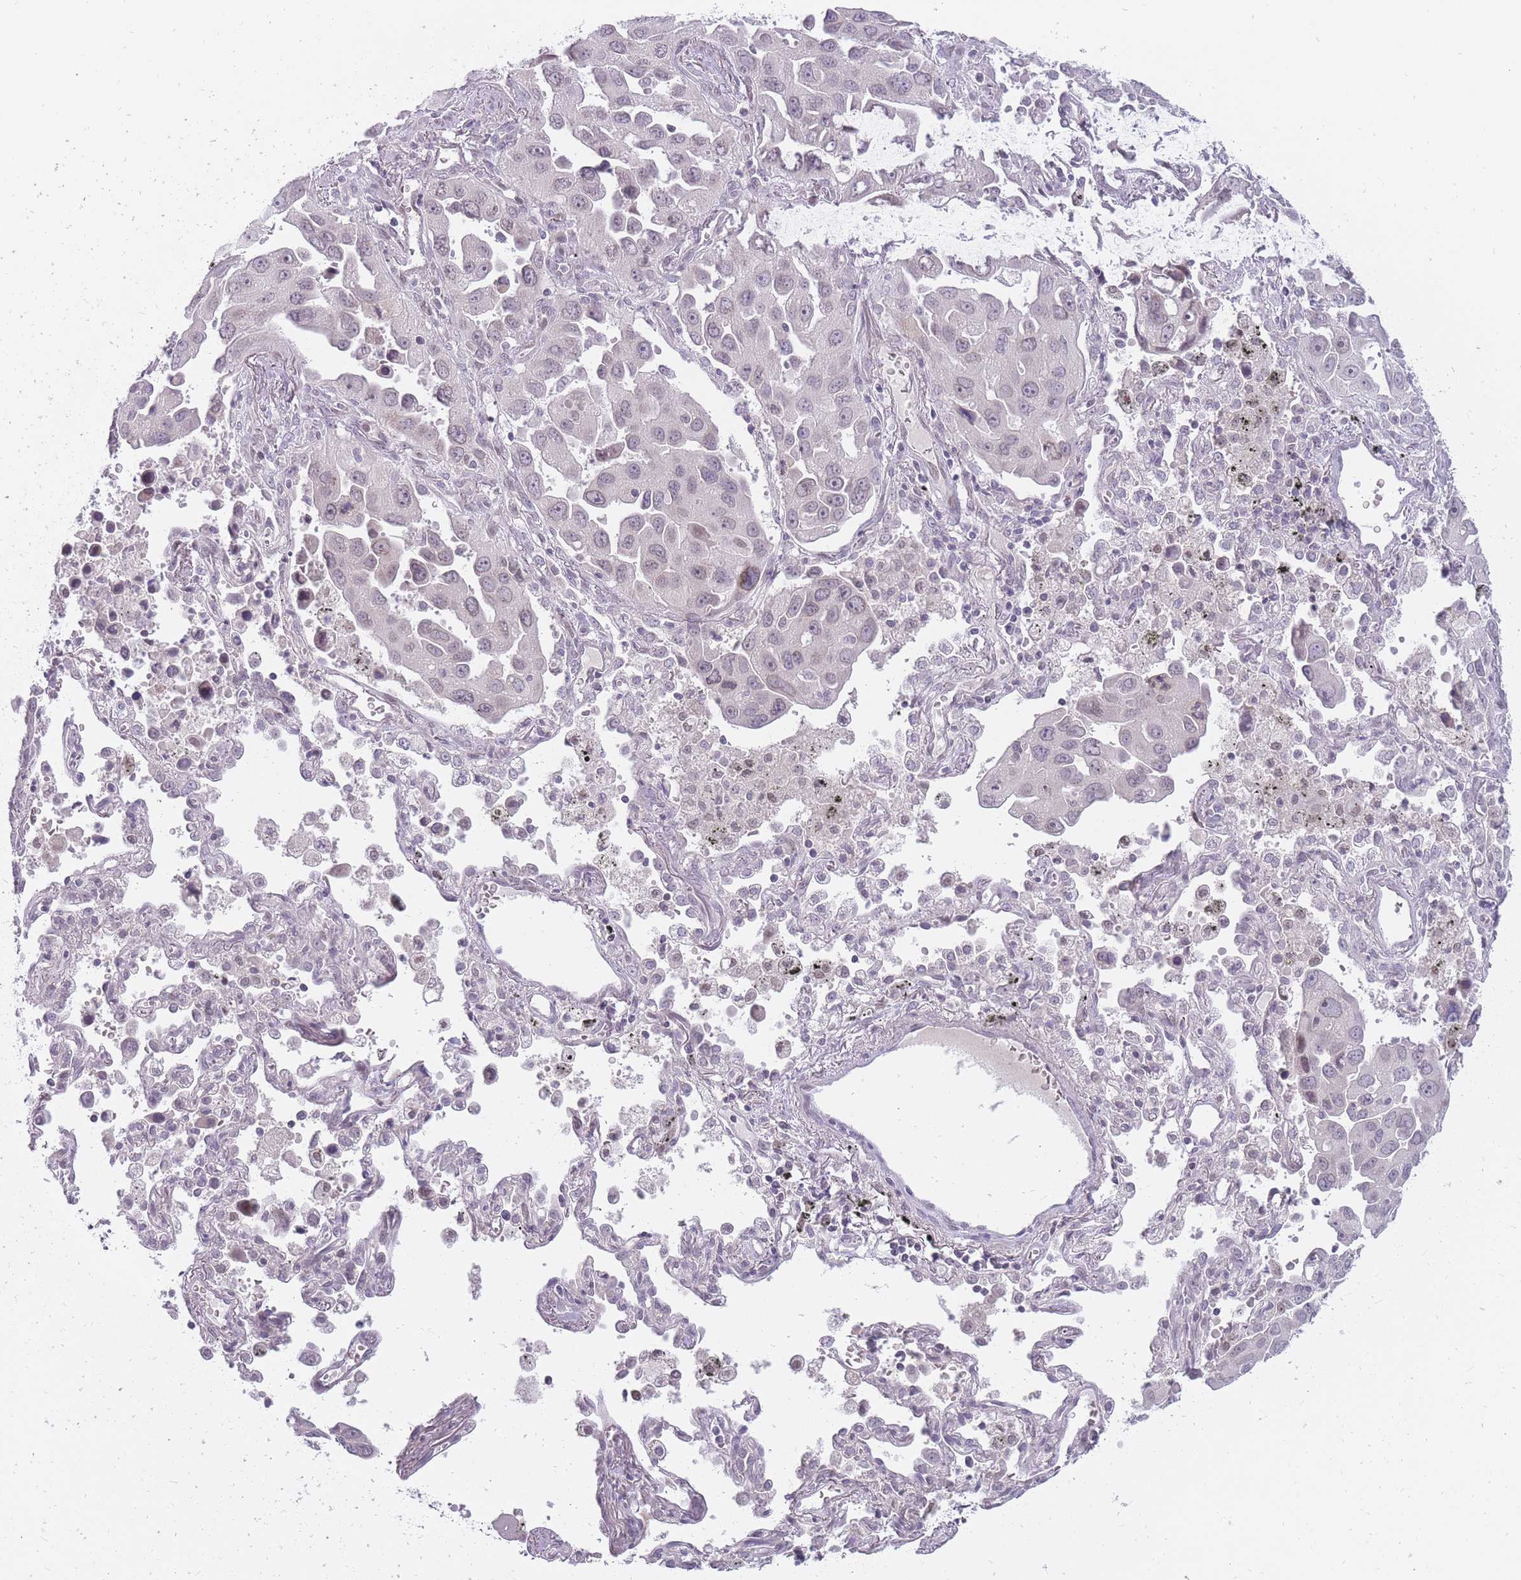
{"staining": {"intensity": "negative", "quantity": "none", "location": "none"}, "tissue": "lung cancer", "cell_type": "Tumor cells", "image_type": "cancer", "snomed": [{"axis": "morphology", "description": "Adenocarcinoma, NOS"}, {"axis": "topography", "description": "Lung"}], "caption": "Immunohistochemistry of human lung adenocarcinoma shows no staining in tumor cells.", "gene": "POMZP3", "patient": {"sex": "male", "age": 66}}